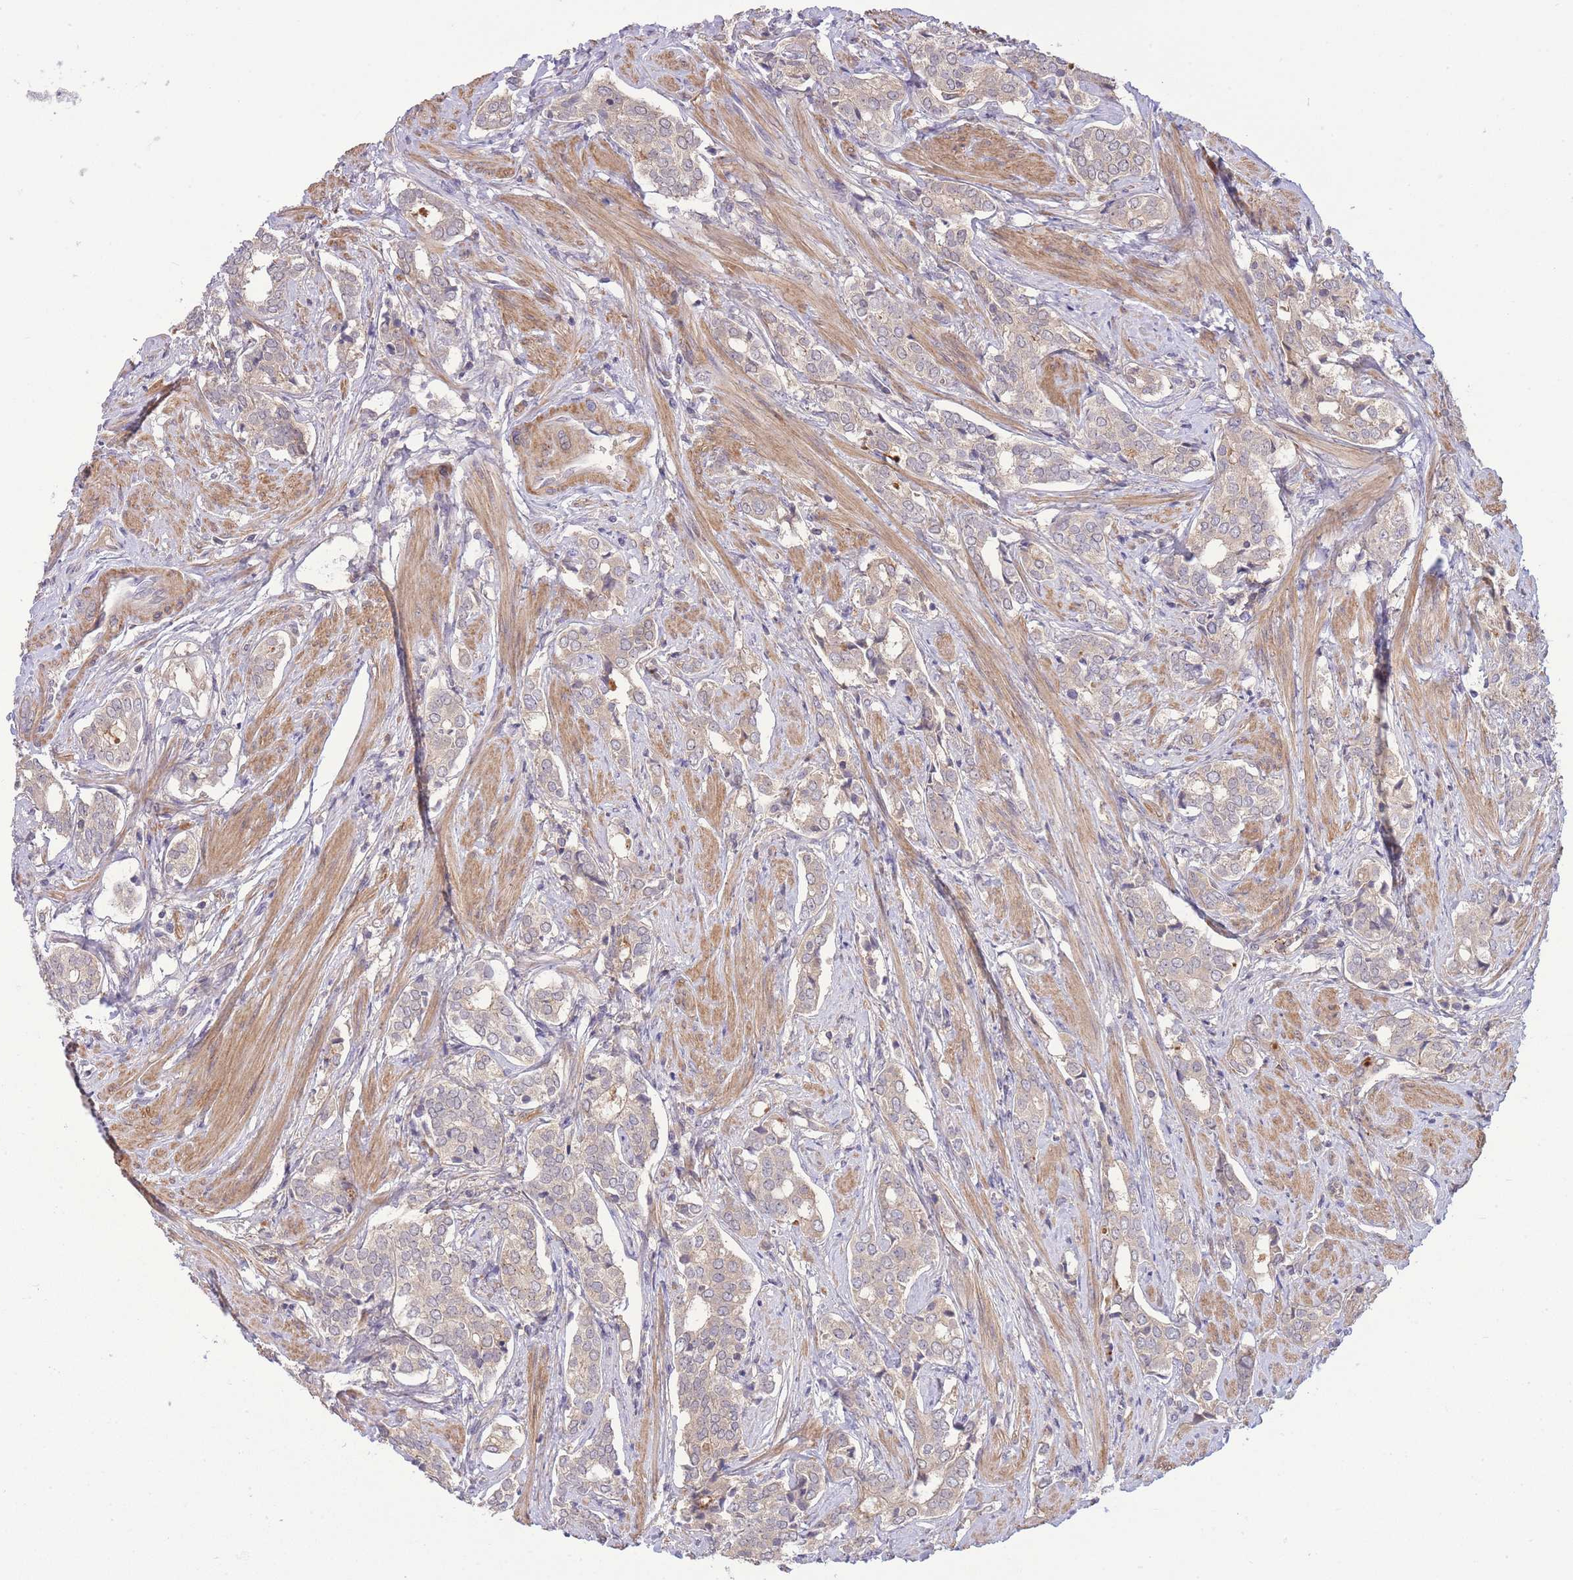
{"staining": {"intensity": "weak", "quantity": "<25%", "location": "cytoplasmic/membranous"}, "tissue": "prostate cancer", "cell_type": "Tumor cells", "image_type": "cancer", "snomed": [{"axis": "morphology", "description": "Adenocarcinoma, High grade"}, {"axis": "topography", "description": "Prostate"}], "caption": "Tumor cells show no significant positivity in prostate cancer (adenocarcinoma (high-grade)).", "gene": "ZNF304", "patient": {"sex": "male", "age": 71}}